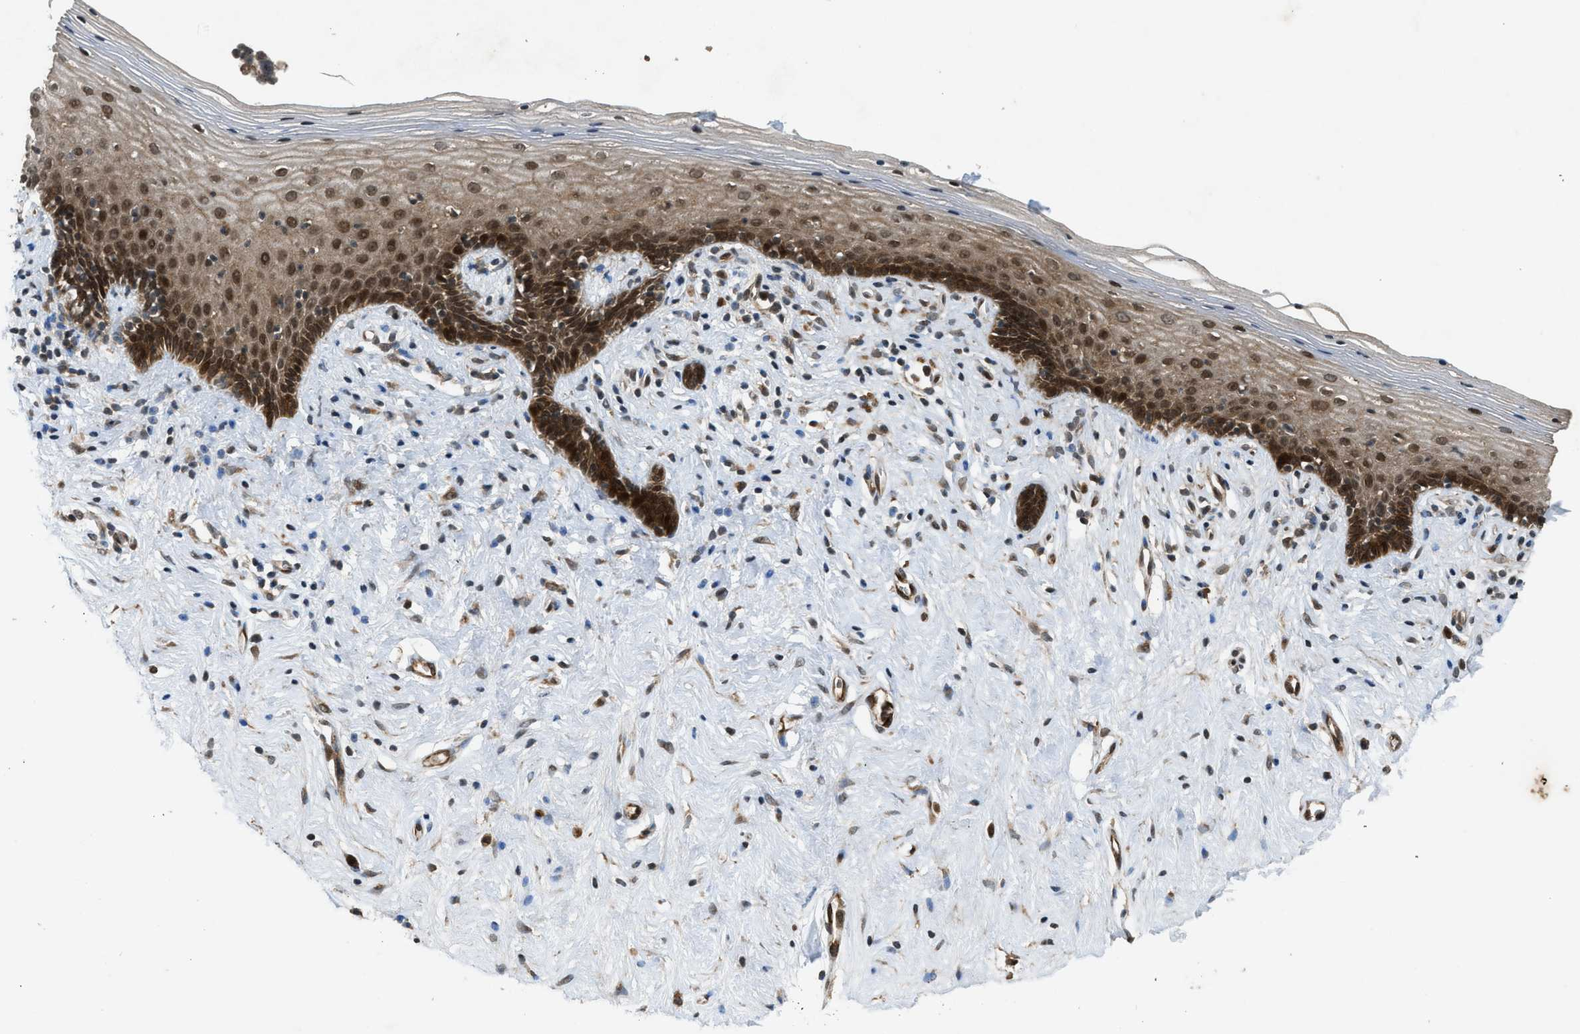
{"staining": {"intensity": "strong", "quantity": "25%-75%", "location": "cytoplasmic/membranous,nuclear"}, "tissue": "vagina", "cell_type": "Squamous epithelial cells", "image_type": "normal", "snomed": [{"axis": "morphology", "description": "Normal tissue, NOS"}, {"axis": "topography", "description": "Vagina"}], "caption": "Protein expression analysis of benign vagina shows strong cytoplasmic/membranous,nuclear expression in about 25%-75% of squamous epithelial cells. The protein is stained brown, and the nuclei are stained in blue (DAB IHC with brightfield microscopy, high magnification).", "gene": "TXNL1", "patient": {"sex": "female", "age": 44}}